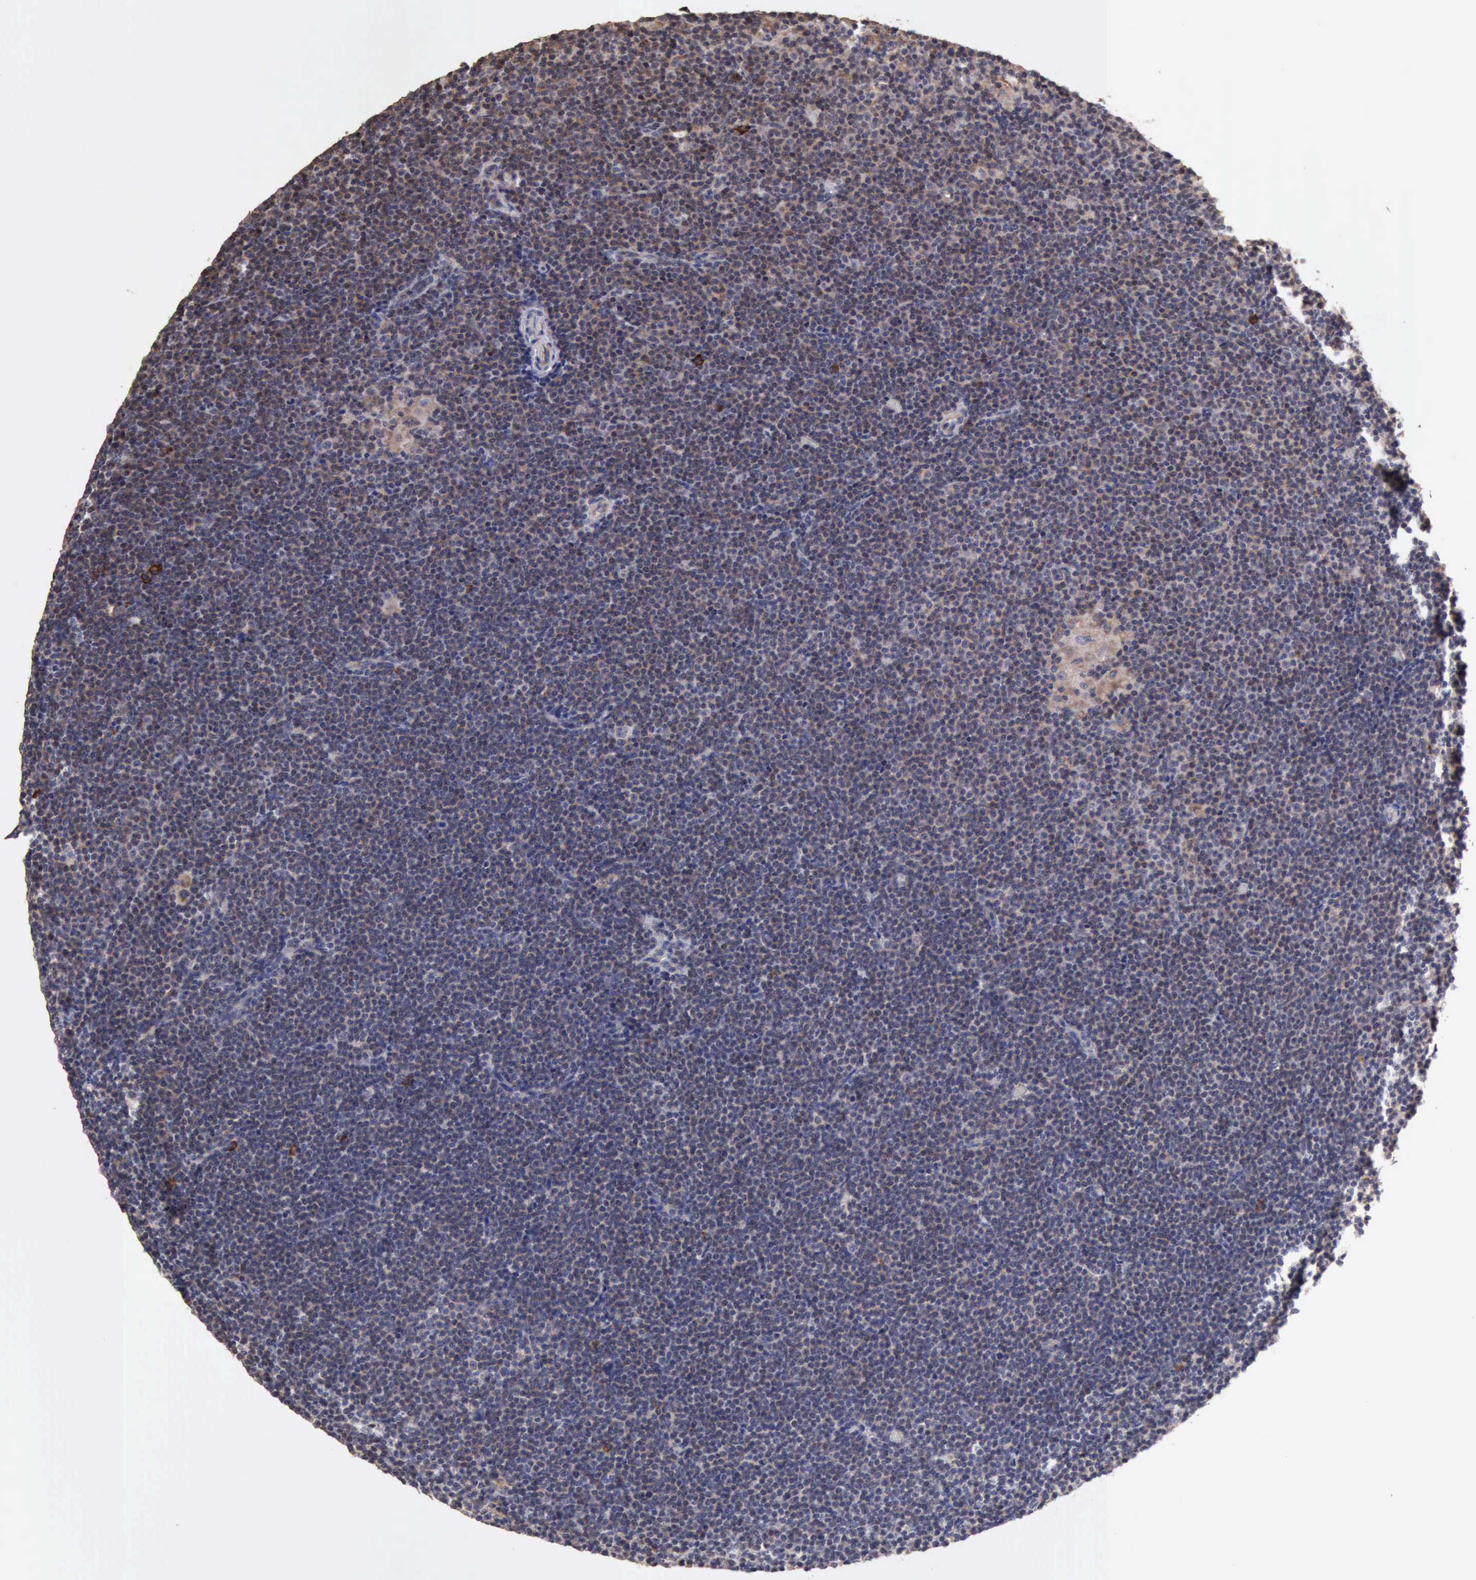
{"staining": {"intensity": "weak", "quantity": "<25%", "location": "cytoplasmic/membranous"}, "tissue": "lymphoma", "cell_type": "Tumor cells", "image_type": "cancer", "snomed": [{"axis": "morphology", "description": "Malignant lymphoma, non-Hodgkin's type, Low grade"}, {"axis": "topography", "description": "Lymph node"}], "caption": "Immunohistochemical staining of lymphoma exhibits no significant expression in tumor cells.", "gene": "GPR101", "patient": {"sex": "female", "age": 69}}